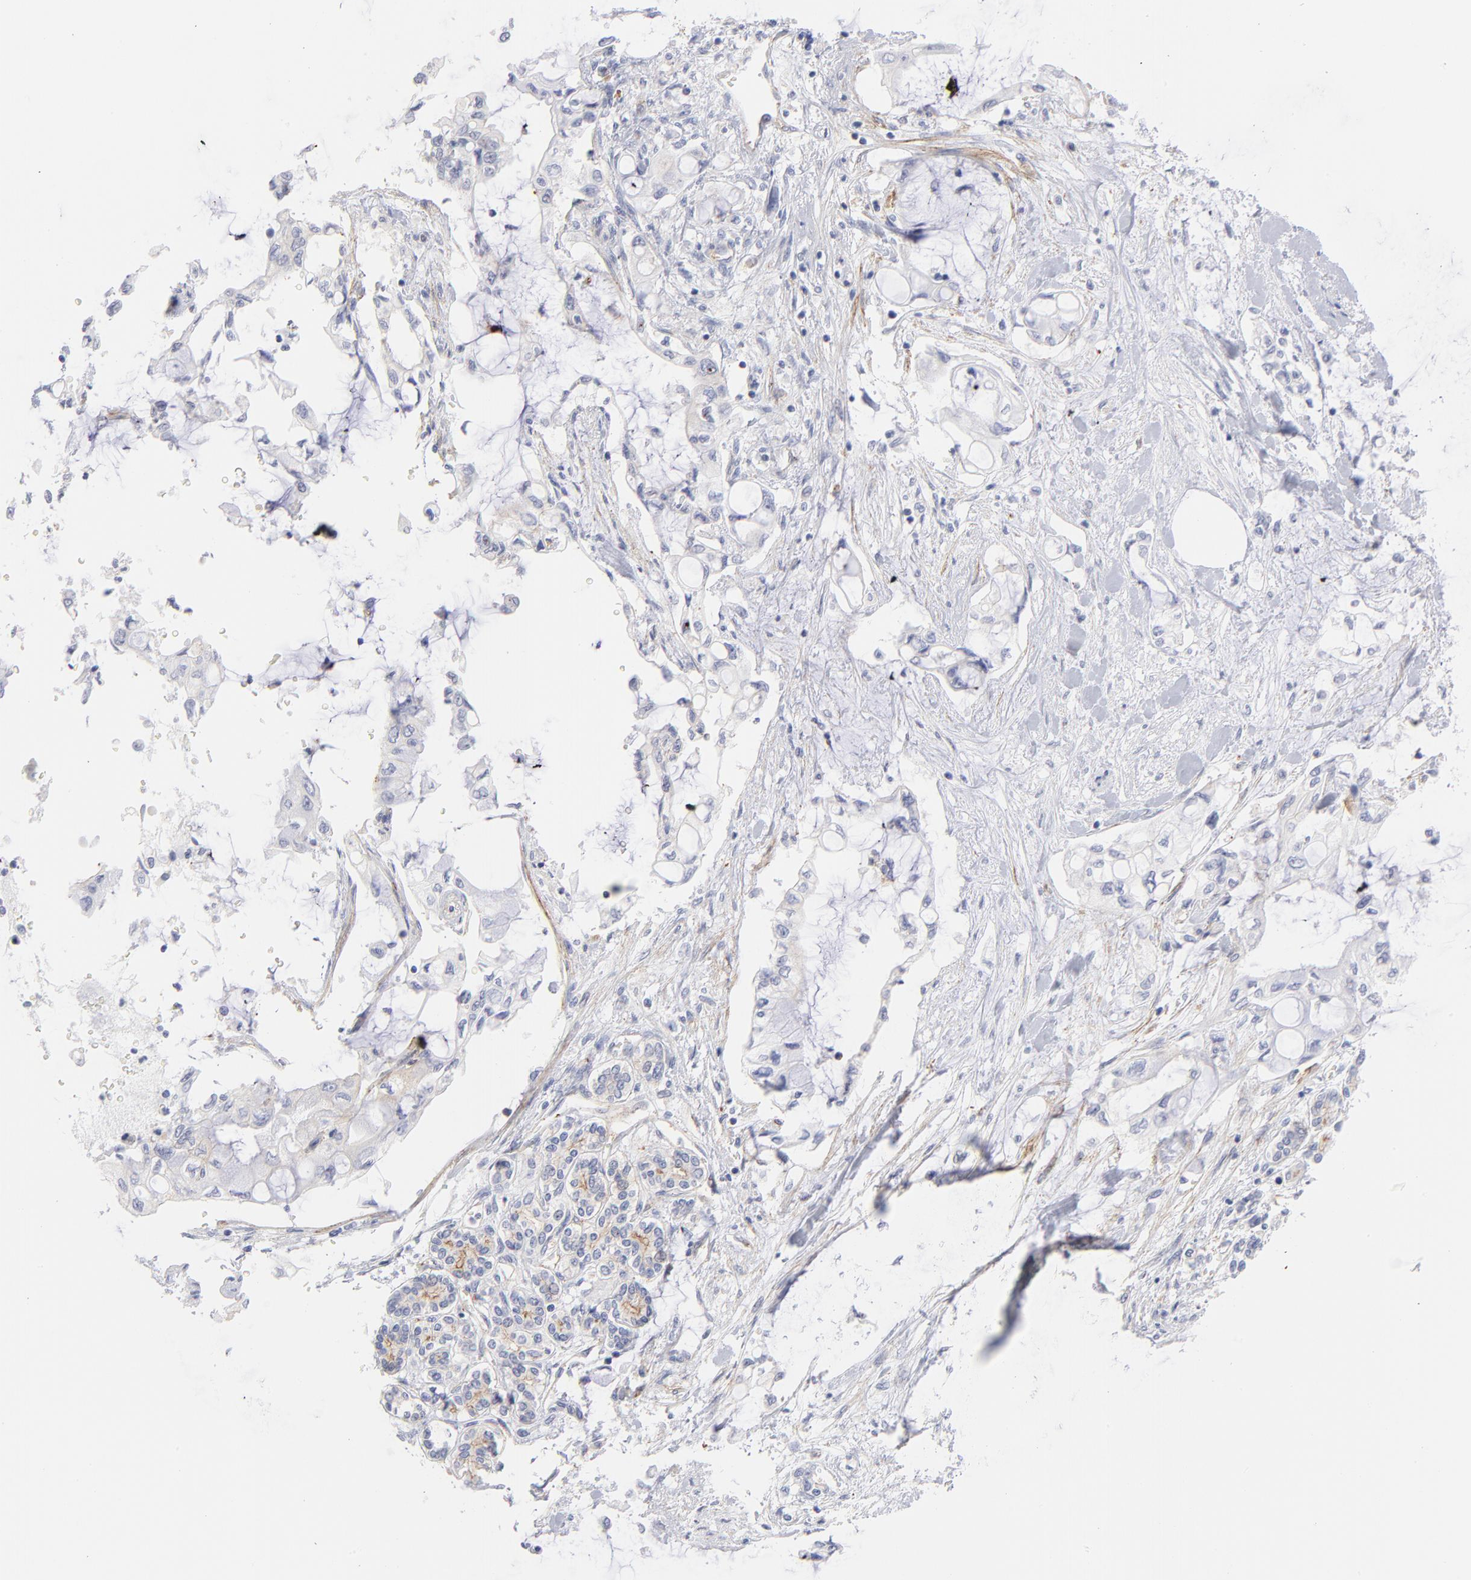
{"staining": {"intensity": "negative", "quantity": "none", "location": "none"}, "tissue": "pancreatic cancer", "cell_type": "Tumor cells", "image_type": "cancer", "snomed": [{"axis": "morphology", "description": "Adenocarcinoma, NOS"}, {"axis": "topography", "description": "Pancreas"}], "caption": "Protein analysis of pancreatic adenocarcinoma demonstrates no significant staining in tumor cells. Brightfield microscopy of immunohistochemistry stained with DAB (brown) and hematoxylin (blue), captured at high magnification.", "gene": "ACTA2", "patient": {"sex": "female", "age": 70}}